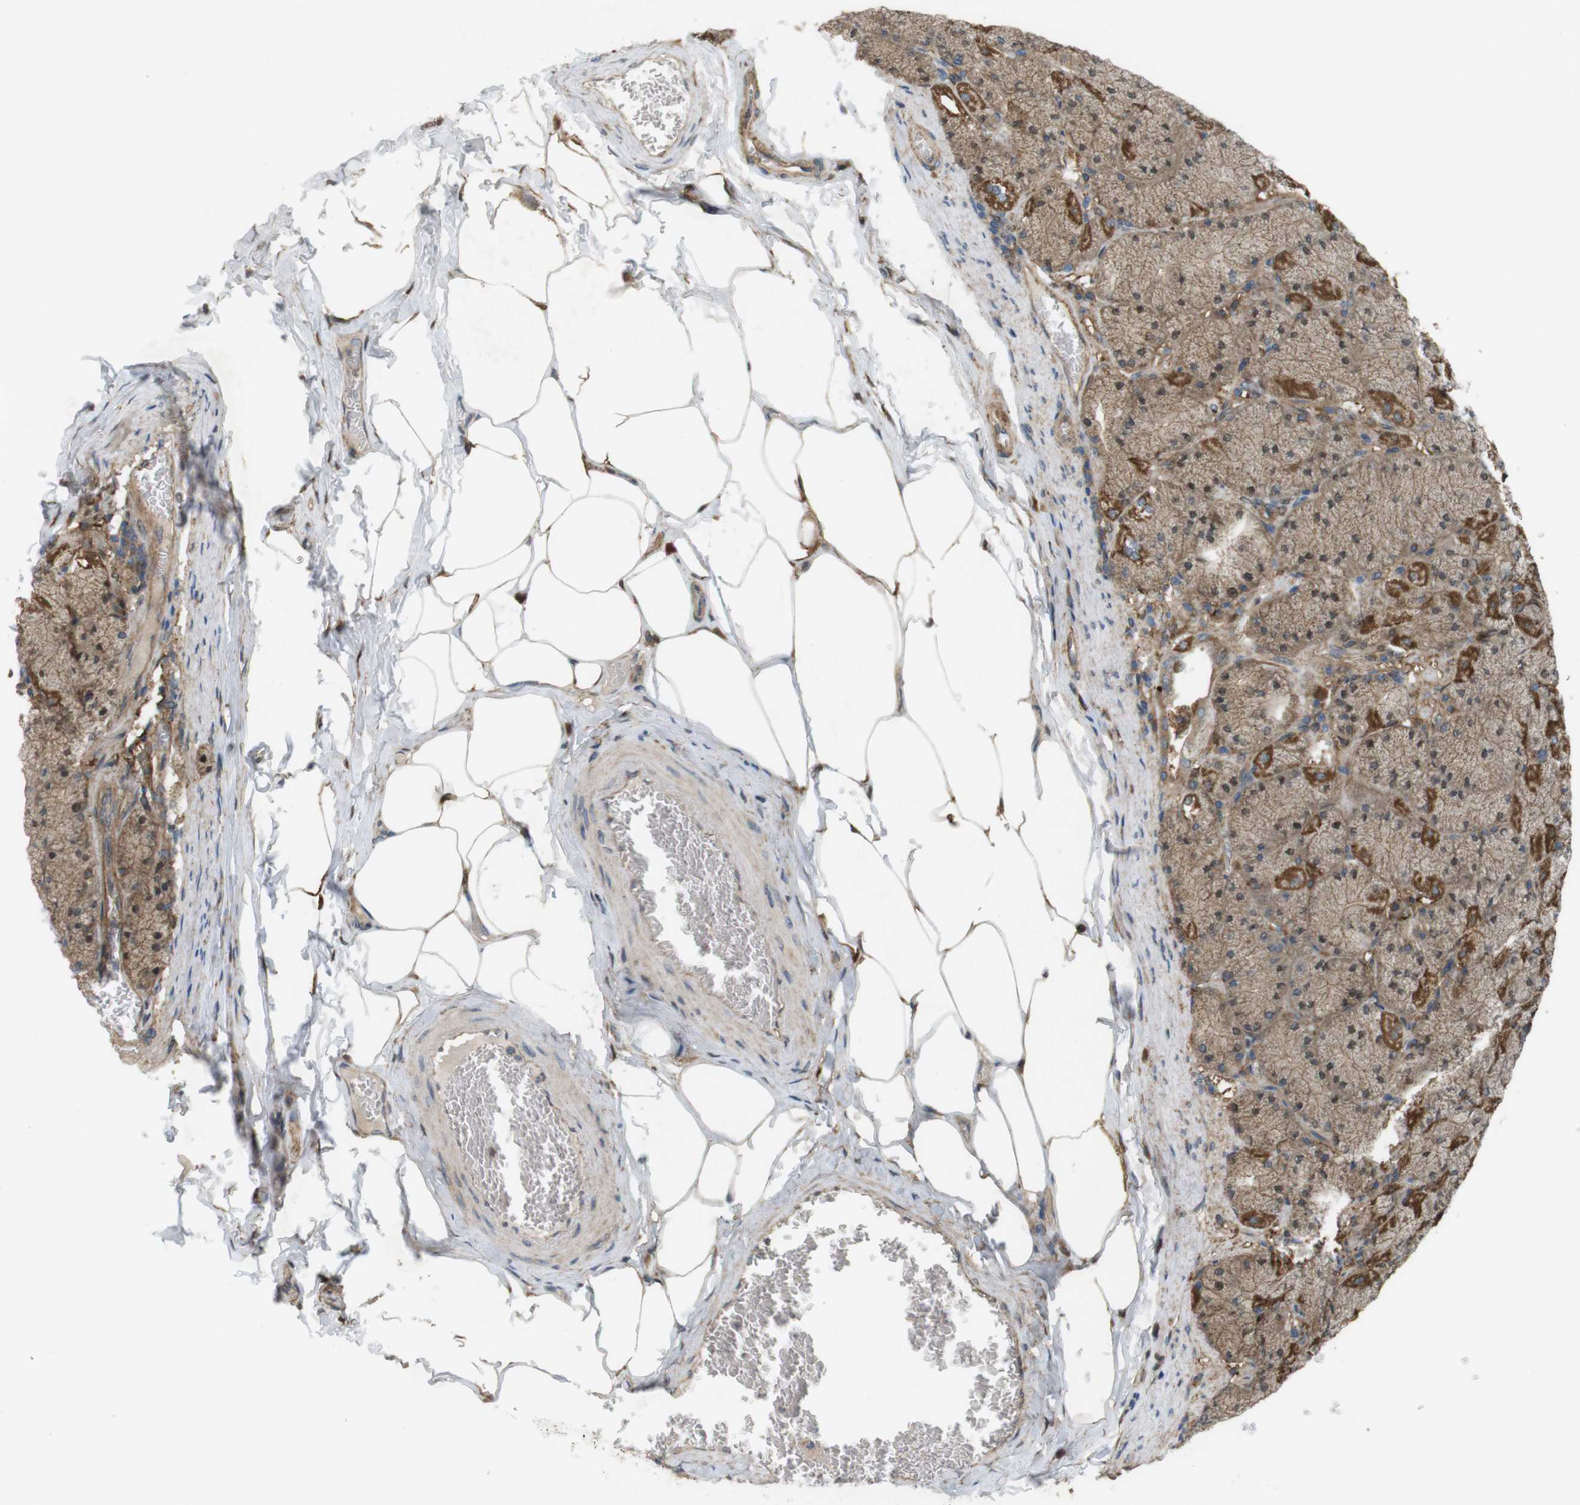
{"staining": {"intensity": "strong", "quantity": ">75%", "location": "cytoplasmic/membranous"}, "tissue": "stomach", "cell_type": "Glandular cells", "image_type": "normal", "snomed": [{"axis": "morphology", "description": "Normal tissue, NOS"}, {"axis": "topography", "description": "Stomach, upper"}], "caption": "Immunohistochemistry (IHC) image of unremarkable stomach stained for a protein (brown), which displays high levels of strong cytoplasmic/membranous expression in about >75% of glandular cells.", "gene": "DDAH2", "patient": {"sex": "female", "age": 56}}